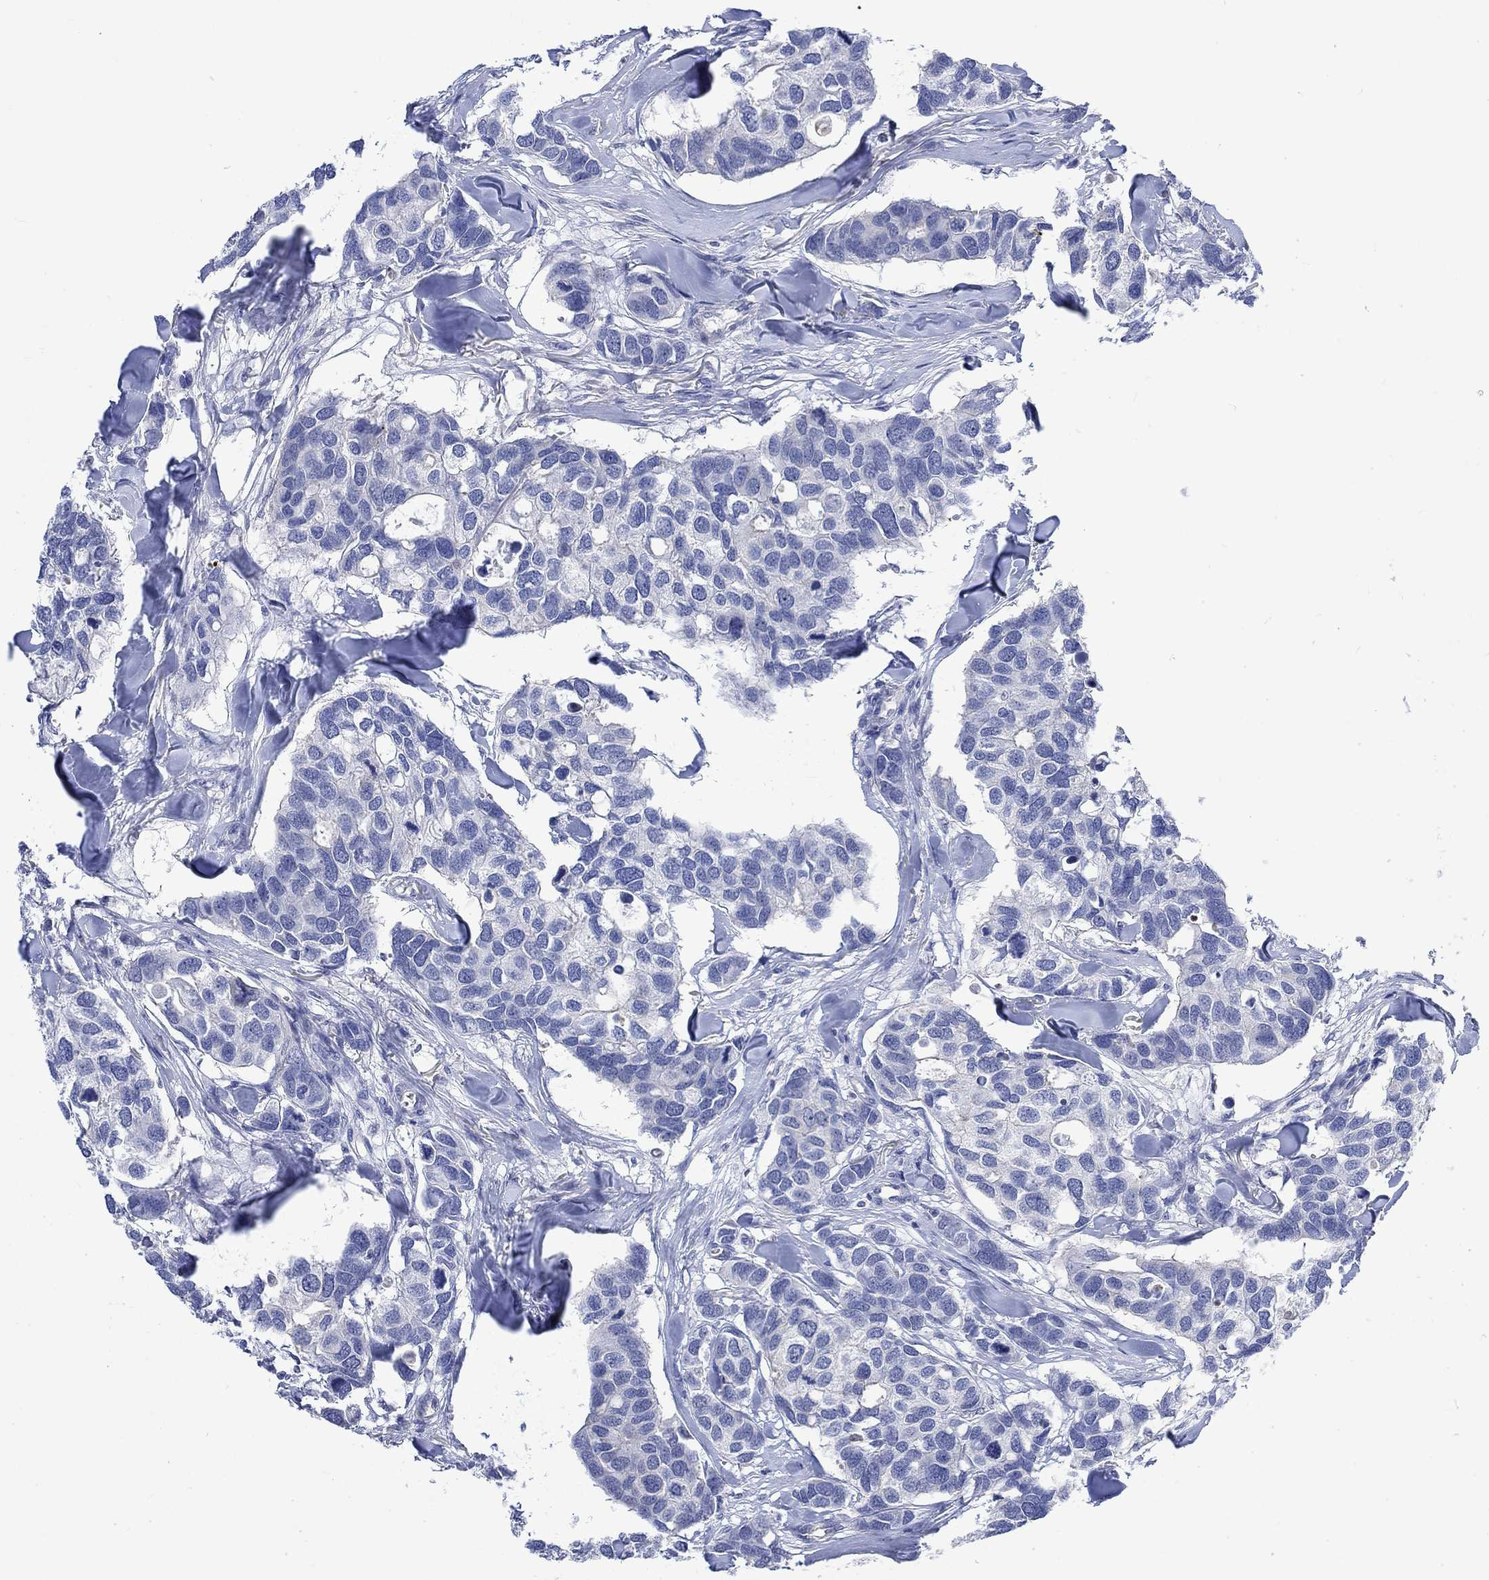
{"staining": {"intensity": "negative", "quantity": "none", "location": "none"}, "tissue": "breast cancer", "cell_type": "Tumor cells", "image_type": "cancer", "snomed": [{"axis": "morphology", "description": "Duct carcinoma"}, {"axis": "topography", "description": "Breast"}], "caption": "High power microscopy photomicrograph of an immunohistochemistry (IHC) micrograph of infiltrating ductal carcinoma (breast), revealing no significant expression in tumor cells.", "gene": "AGRP", "patient": {"sex": "female", "age": 83}}